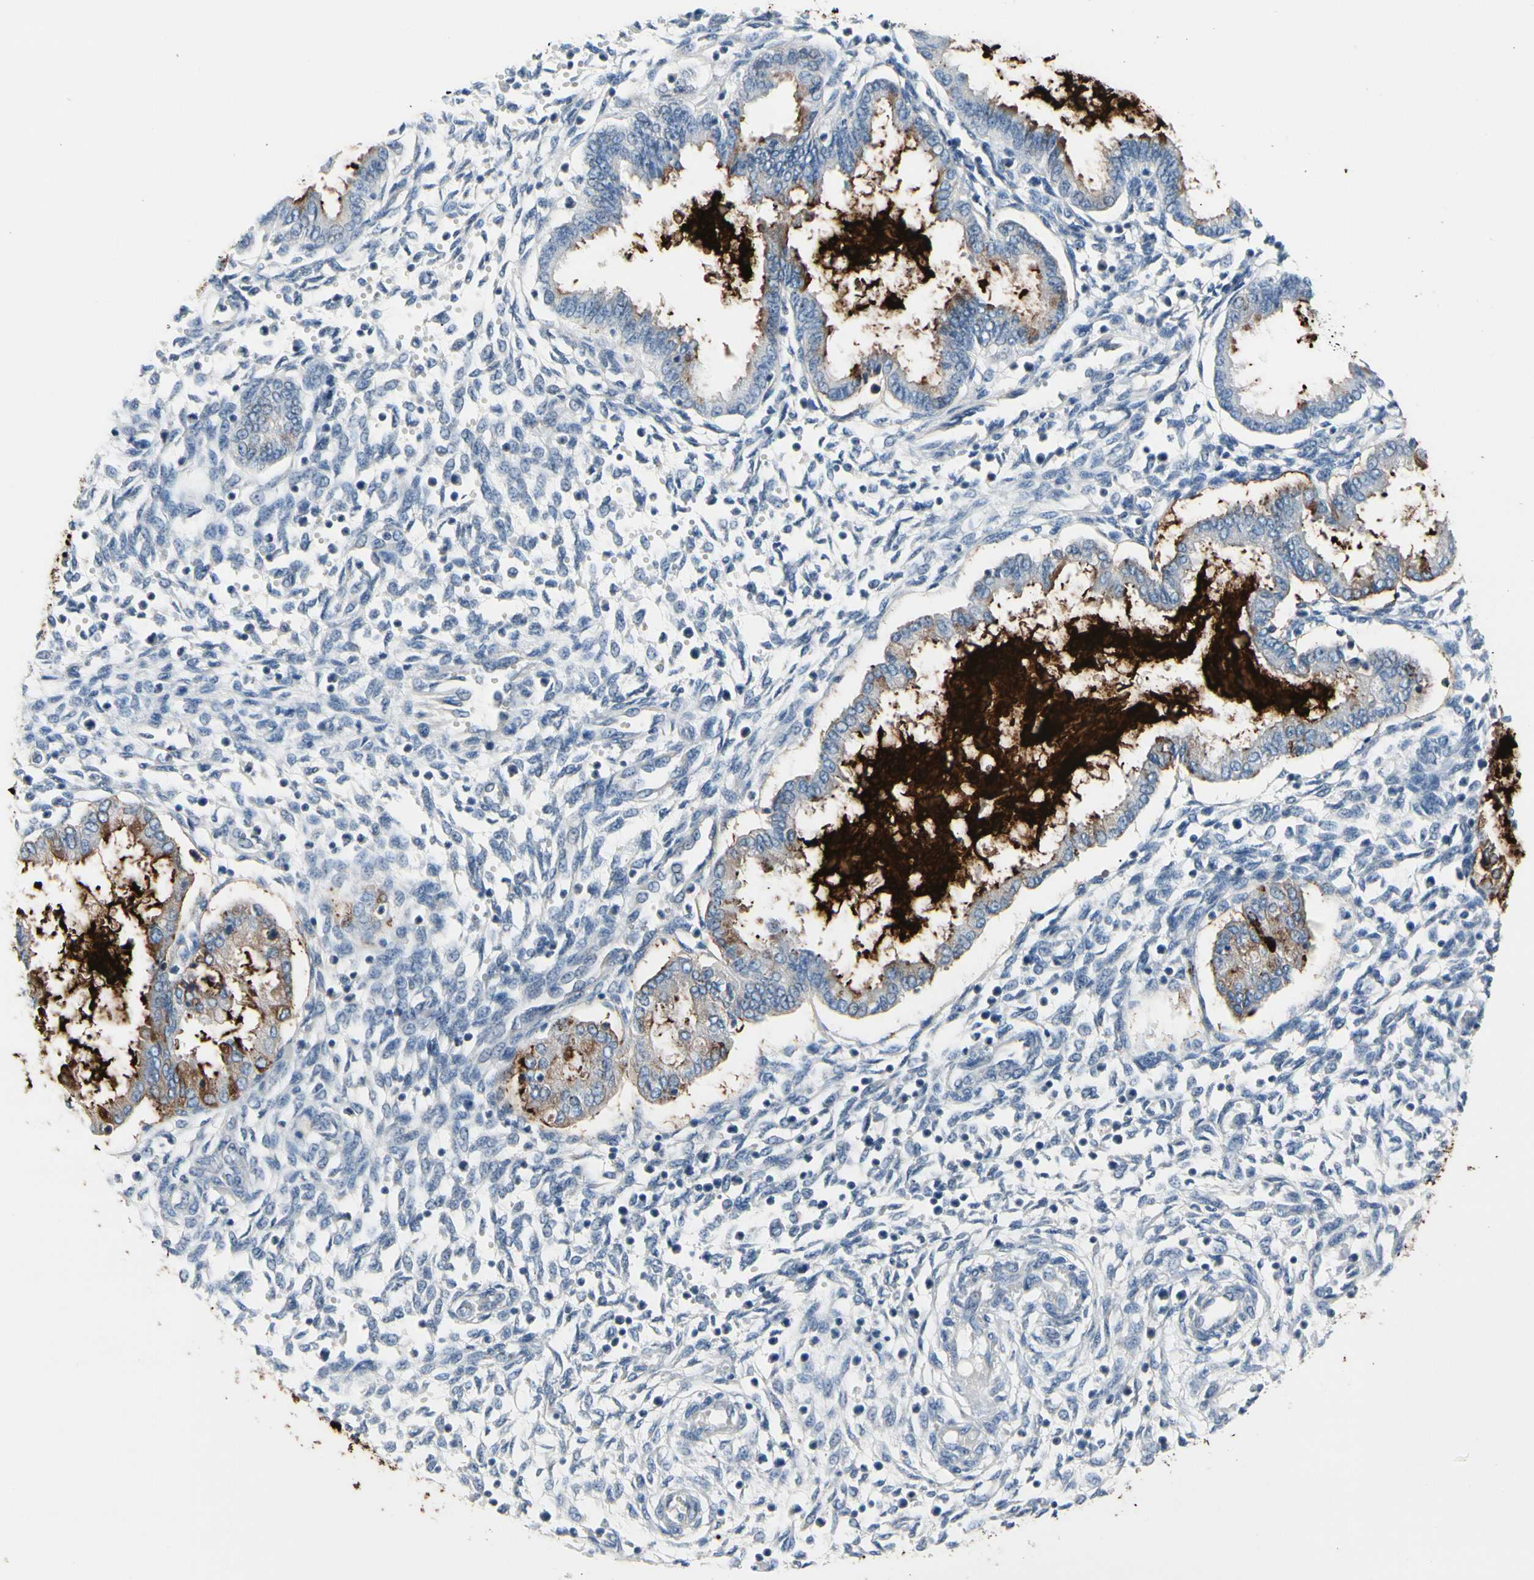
{"staining": {"intensity": "negative", "quantity": "none", "location": "none"}, "tissue": "endometrium", "cell_type": "Cells in endometrial stroma", "image_type": "normal", "snomed": [{"axis": "morphology", "description": "Normal tissue, NOS"}, {"axis": "topography", "description": "Endometrium"}], "caption": "High magnification brightfield microscopy of benign endometrium stained with DAB (brown) and counterstained with hematoxylin (blue): cells in endometrial stroma show no significant positivity.", "gene": "MUC5B", "patient": {"sex": "female", "age": 33}}